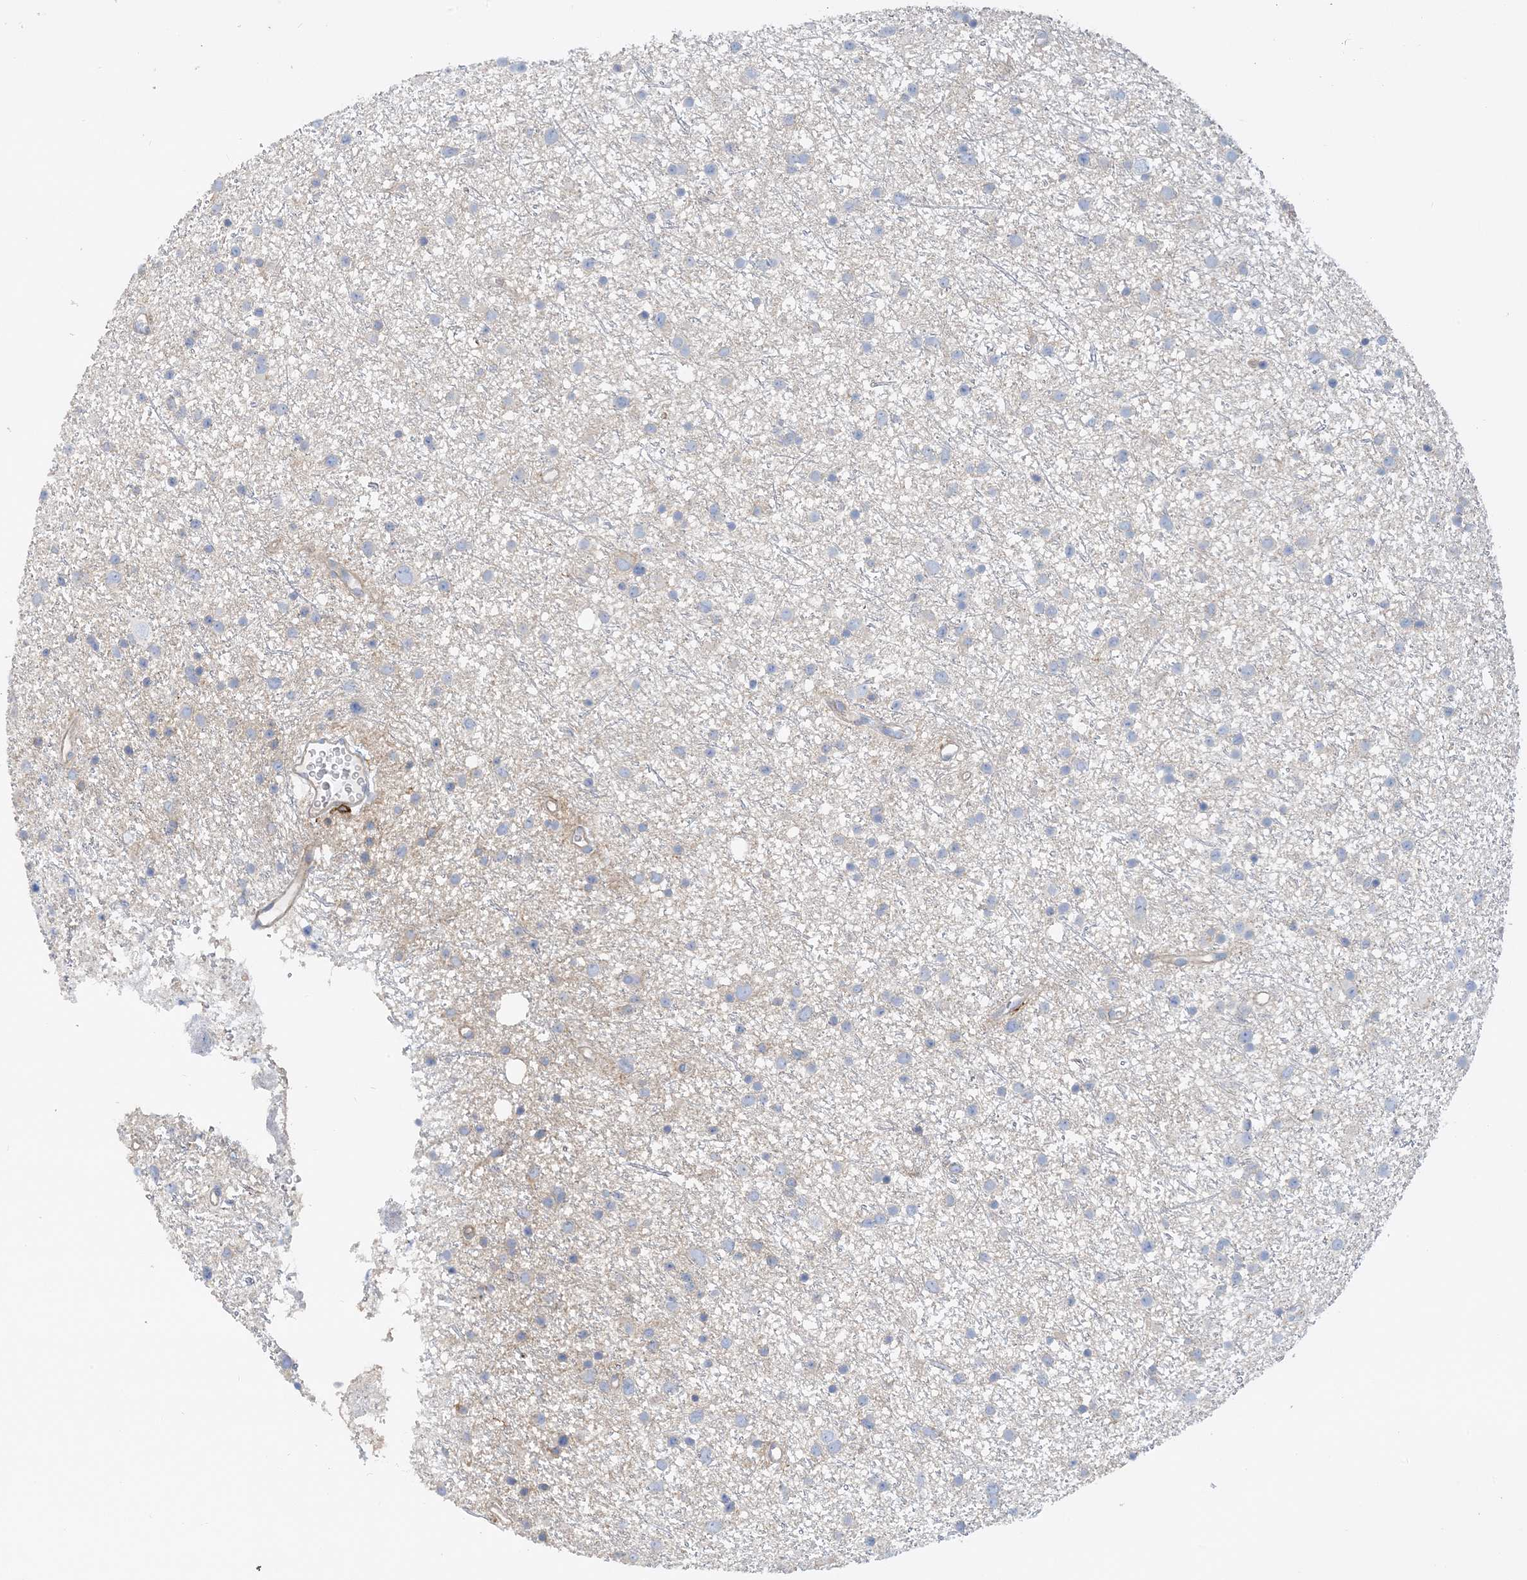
{"staining": {"intensity": "negative", "quantity": "none", "location": "none"}, "tissue": "glioma", "cell_type": "Tumor cells", "image_type": "cancer", "snomed": [{"axis": "morphology", "description": "Glioma, malignant, Low grade"}, {"axis": "topography", "description": "Cerebral cortex"}], "caption": "A histopathology image of low-grade glioma (malignant) stained for a protein exhibits no brown staining in tumor cells.", "gene": "CALHM5", "patient": {"sex": "female", "age": 39}}